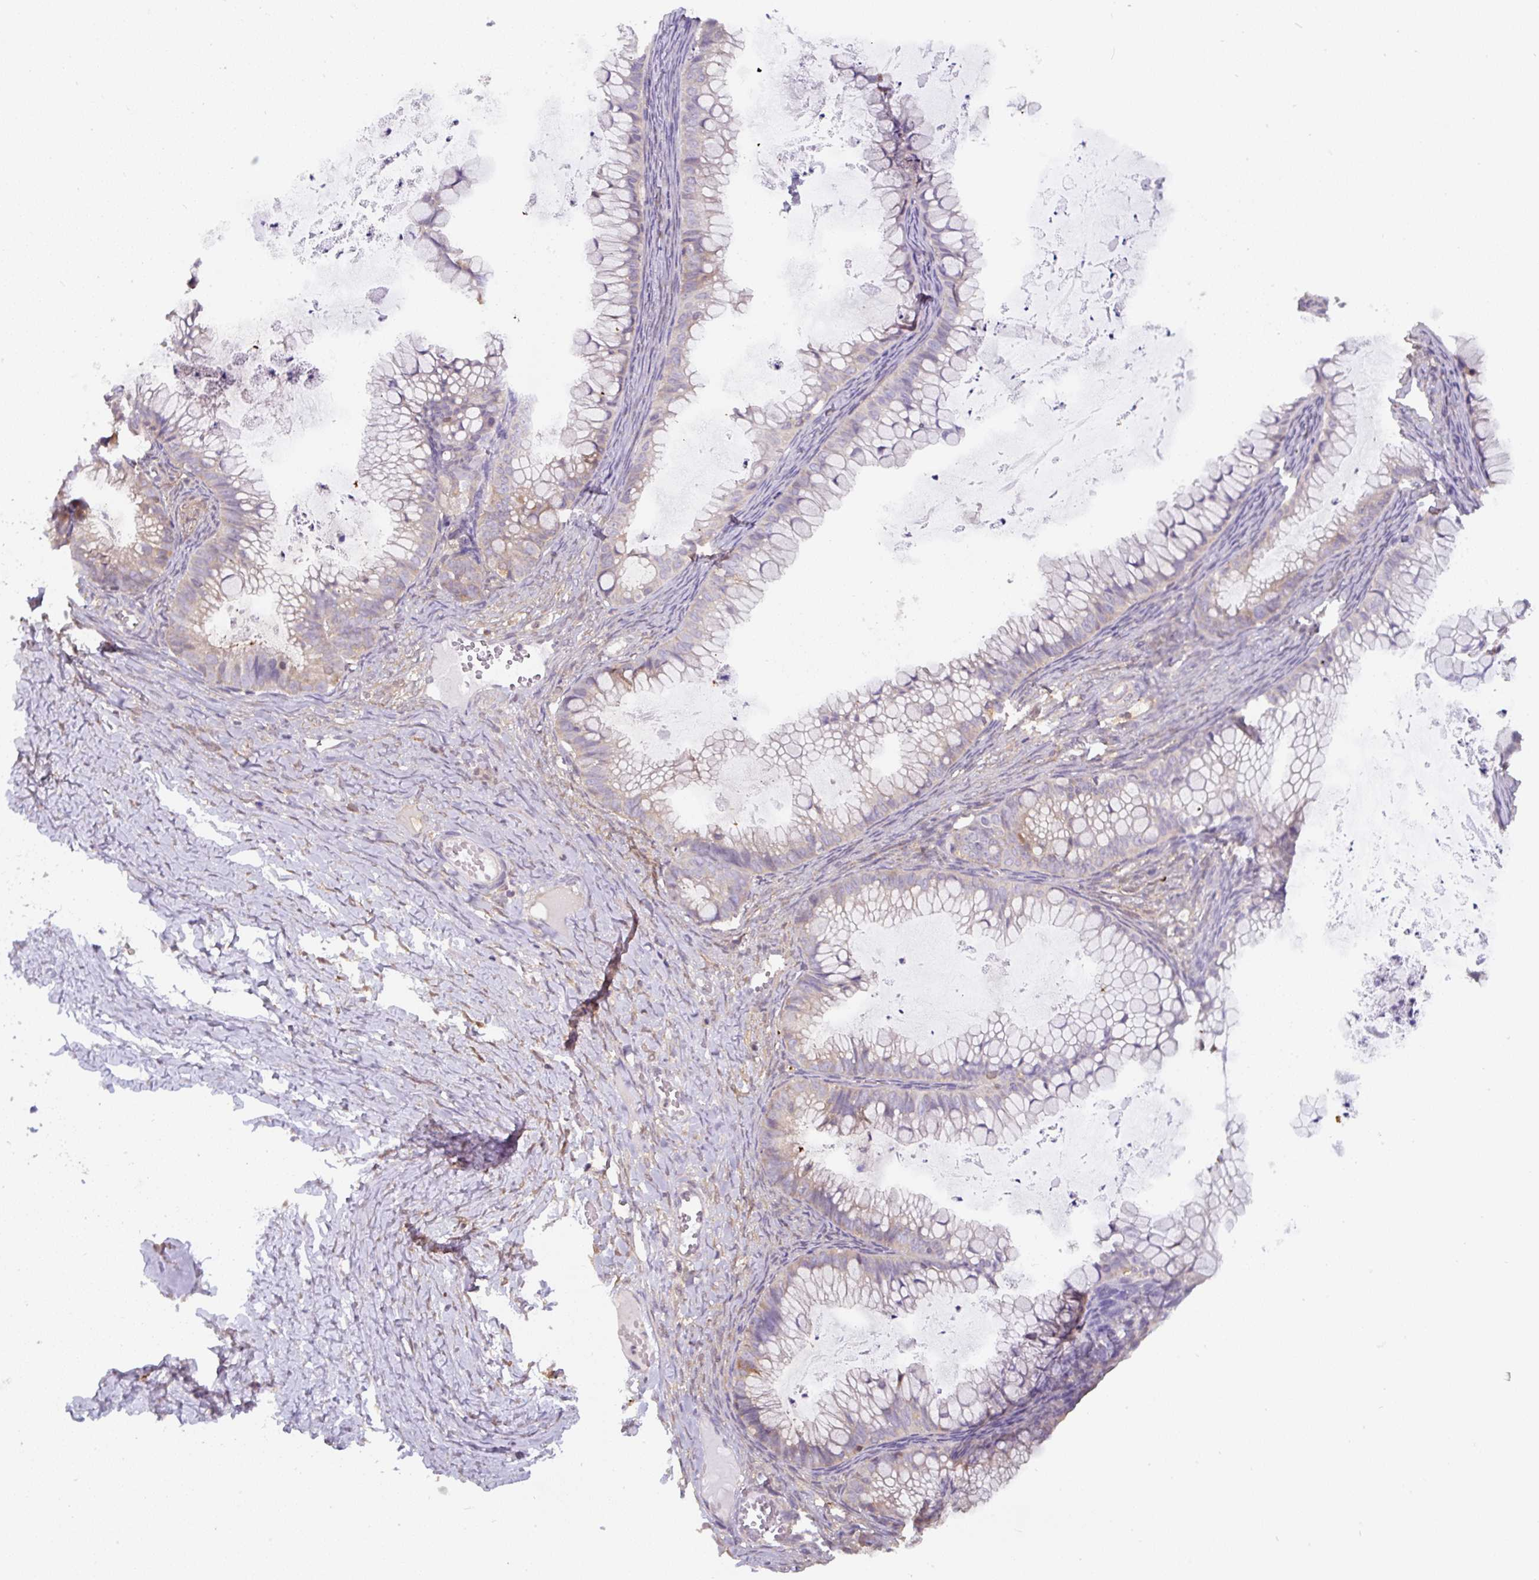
{"staining": {"intensity": "weak", "quantity": "<25%", "location": "cytoplasmic/membranous"}, "tissue": "ovarian cancer", "cell_type": "Tumor cells", "image_type": "cancer", "snomed": [{"axis": "morphology", "description": "Cystadenocarcinoma, mucinous, NOS"}, {"axis": "topography", "description": "Ovary"}], "caption": "Ovarian mucinous cystadenocarcinoma was stained to show a protein in brown. There is no significant staining in tumor cells.", "gene": "ST13", "patient": {"sex": "female", "age": 35}}